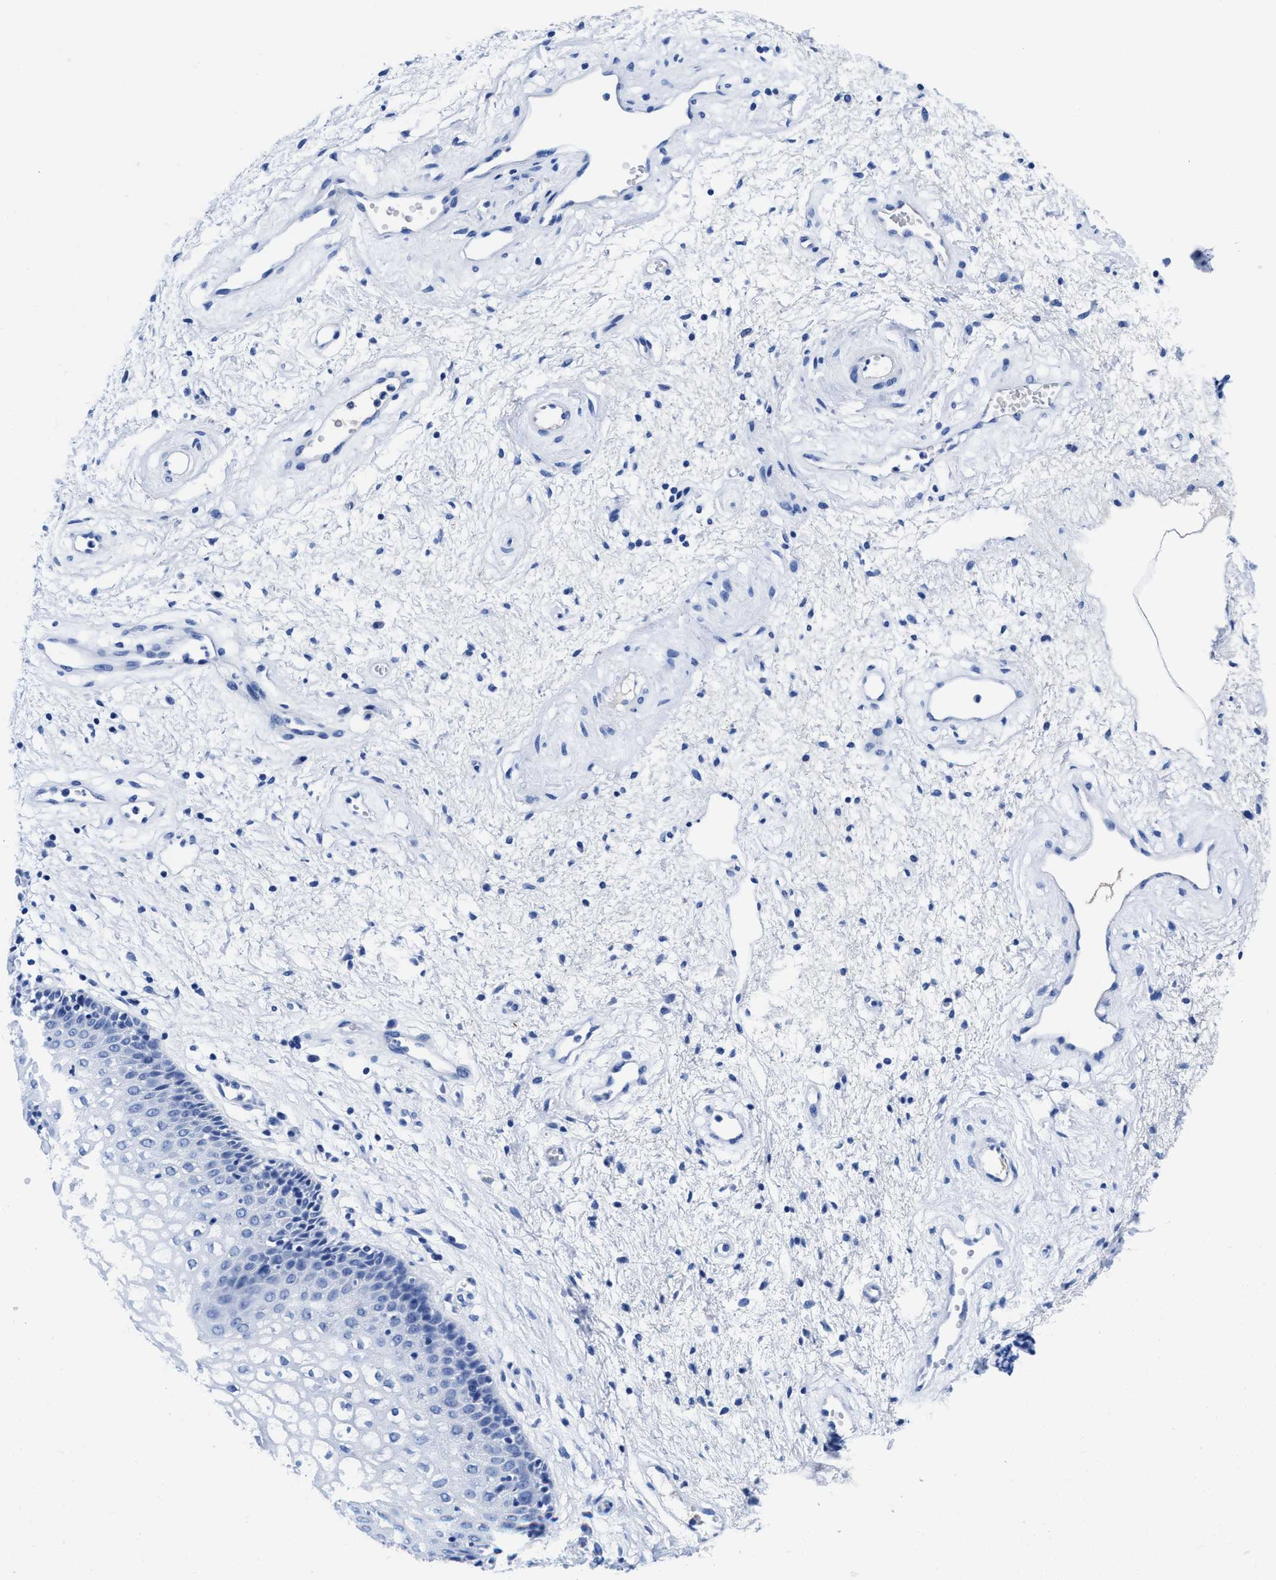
{"staining": {"intensity": "negative", "quantity": "none", "location": "none"}, "tissue": "vagina", "cell_type": "Squamous epithelial cells", "image_type": "normal", "snomed": [{"axis": "morphology", "description": "Normal tissue, NOS"}, {"axis": "topography", "description": "Vagina"}], "caption": "An IHC image of normal vagina is shown. There is no staining in squamous epithelial cells of vagina.", "gene": "DHRS13", "patient": {"sex": "female", "age": 34}}